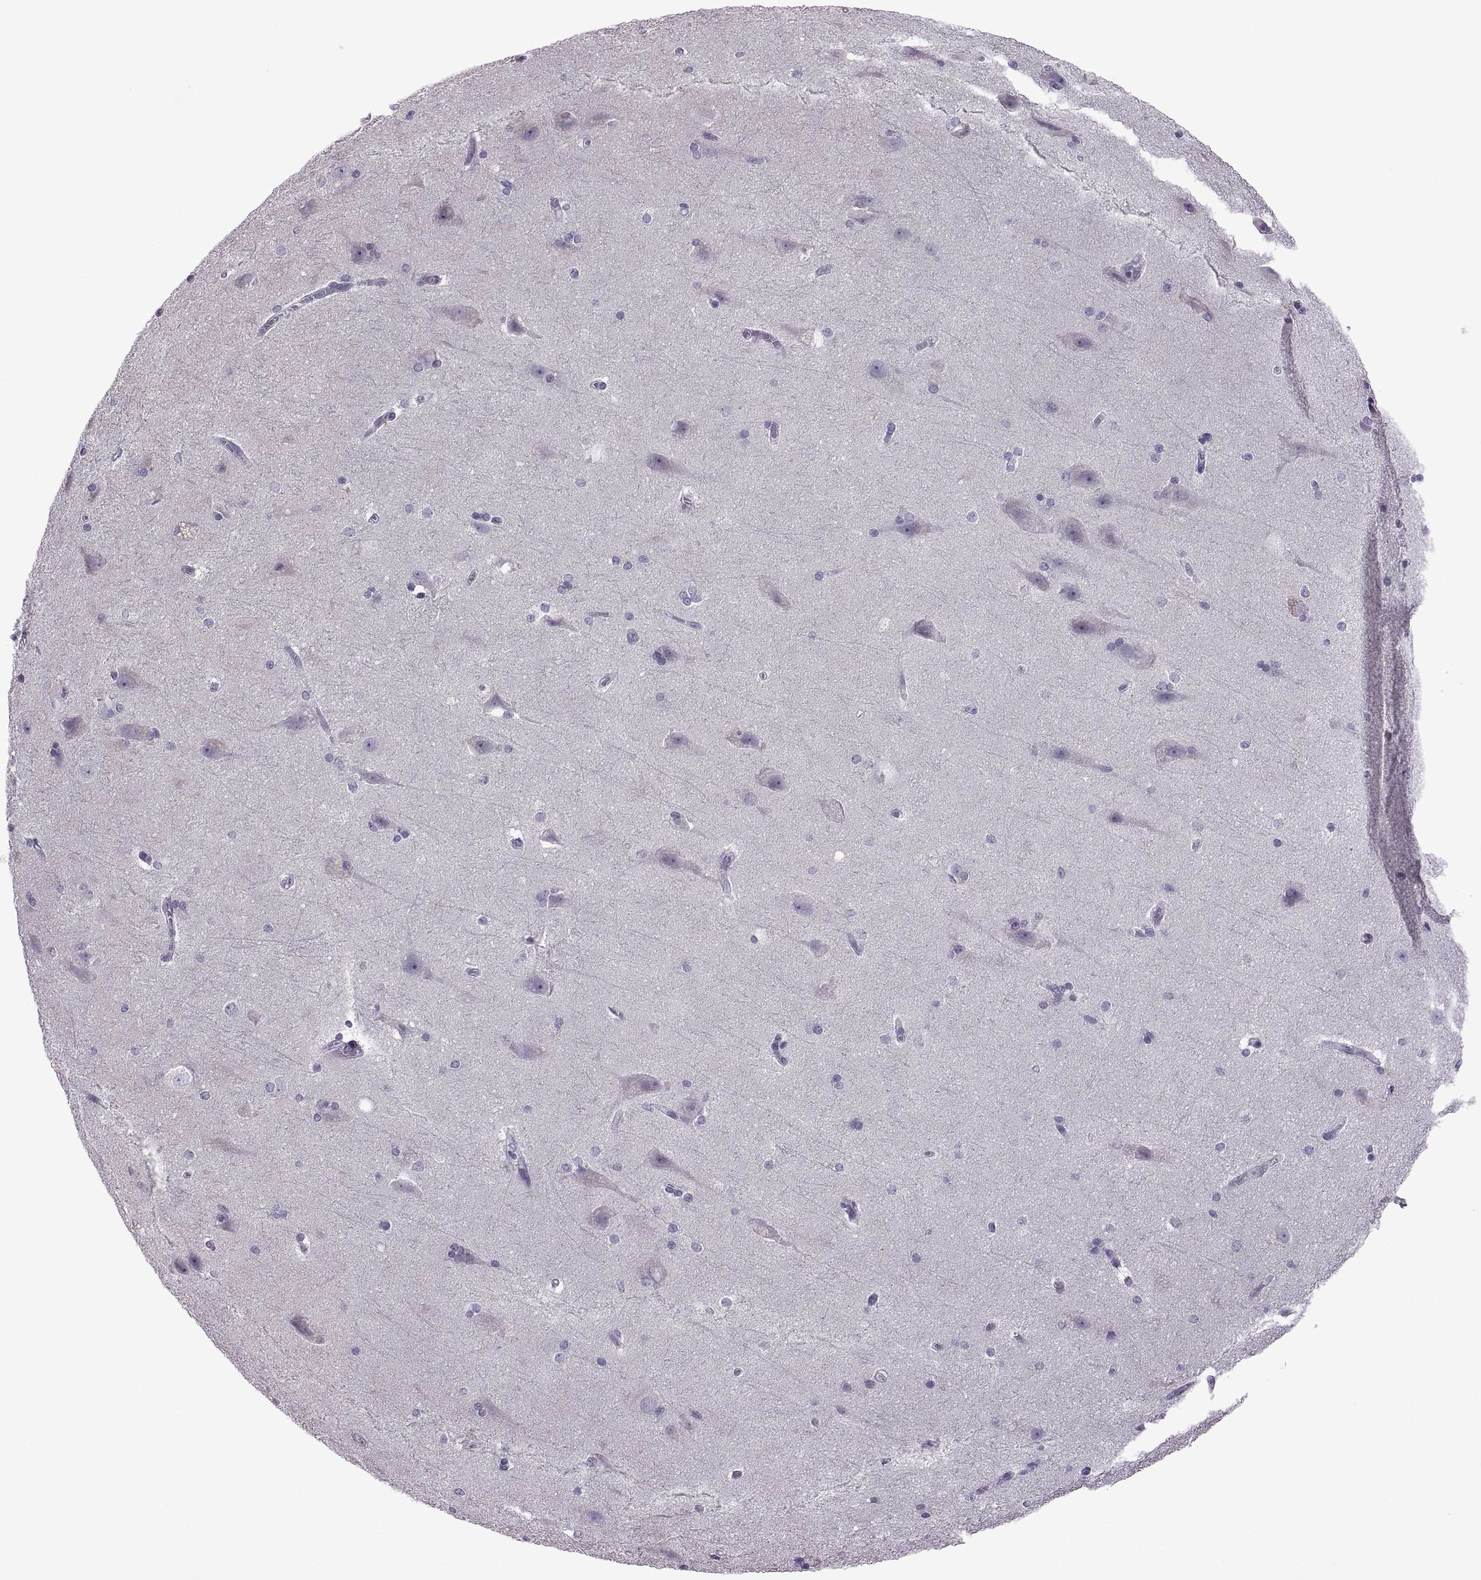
{"staining": {"intensity": "negative", "quantity": "none", "location": "none"}, "tissue": "hippocampus", "cell_type": "Glial cells", "image_type": "normal", "snomed": [{"axis": "morphology", "description": "Normal tissue, NOS"}, {"axis": "topography", "description": "Cerebral cortex"}, {"axis": "topography", "description": "Hippocampus"}], "caption": "IHC image of benign hippocampus: human hippocampus stained with DAB reveals no significant protein positivity in glial cells. (Stains: DAB IHC with hematoxylin counter stain, Microscopy: brightfield microscopy at high magnification).", "gene": "MAGEB18", "patient": {"sex": "female", "age": 19}}